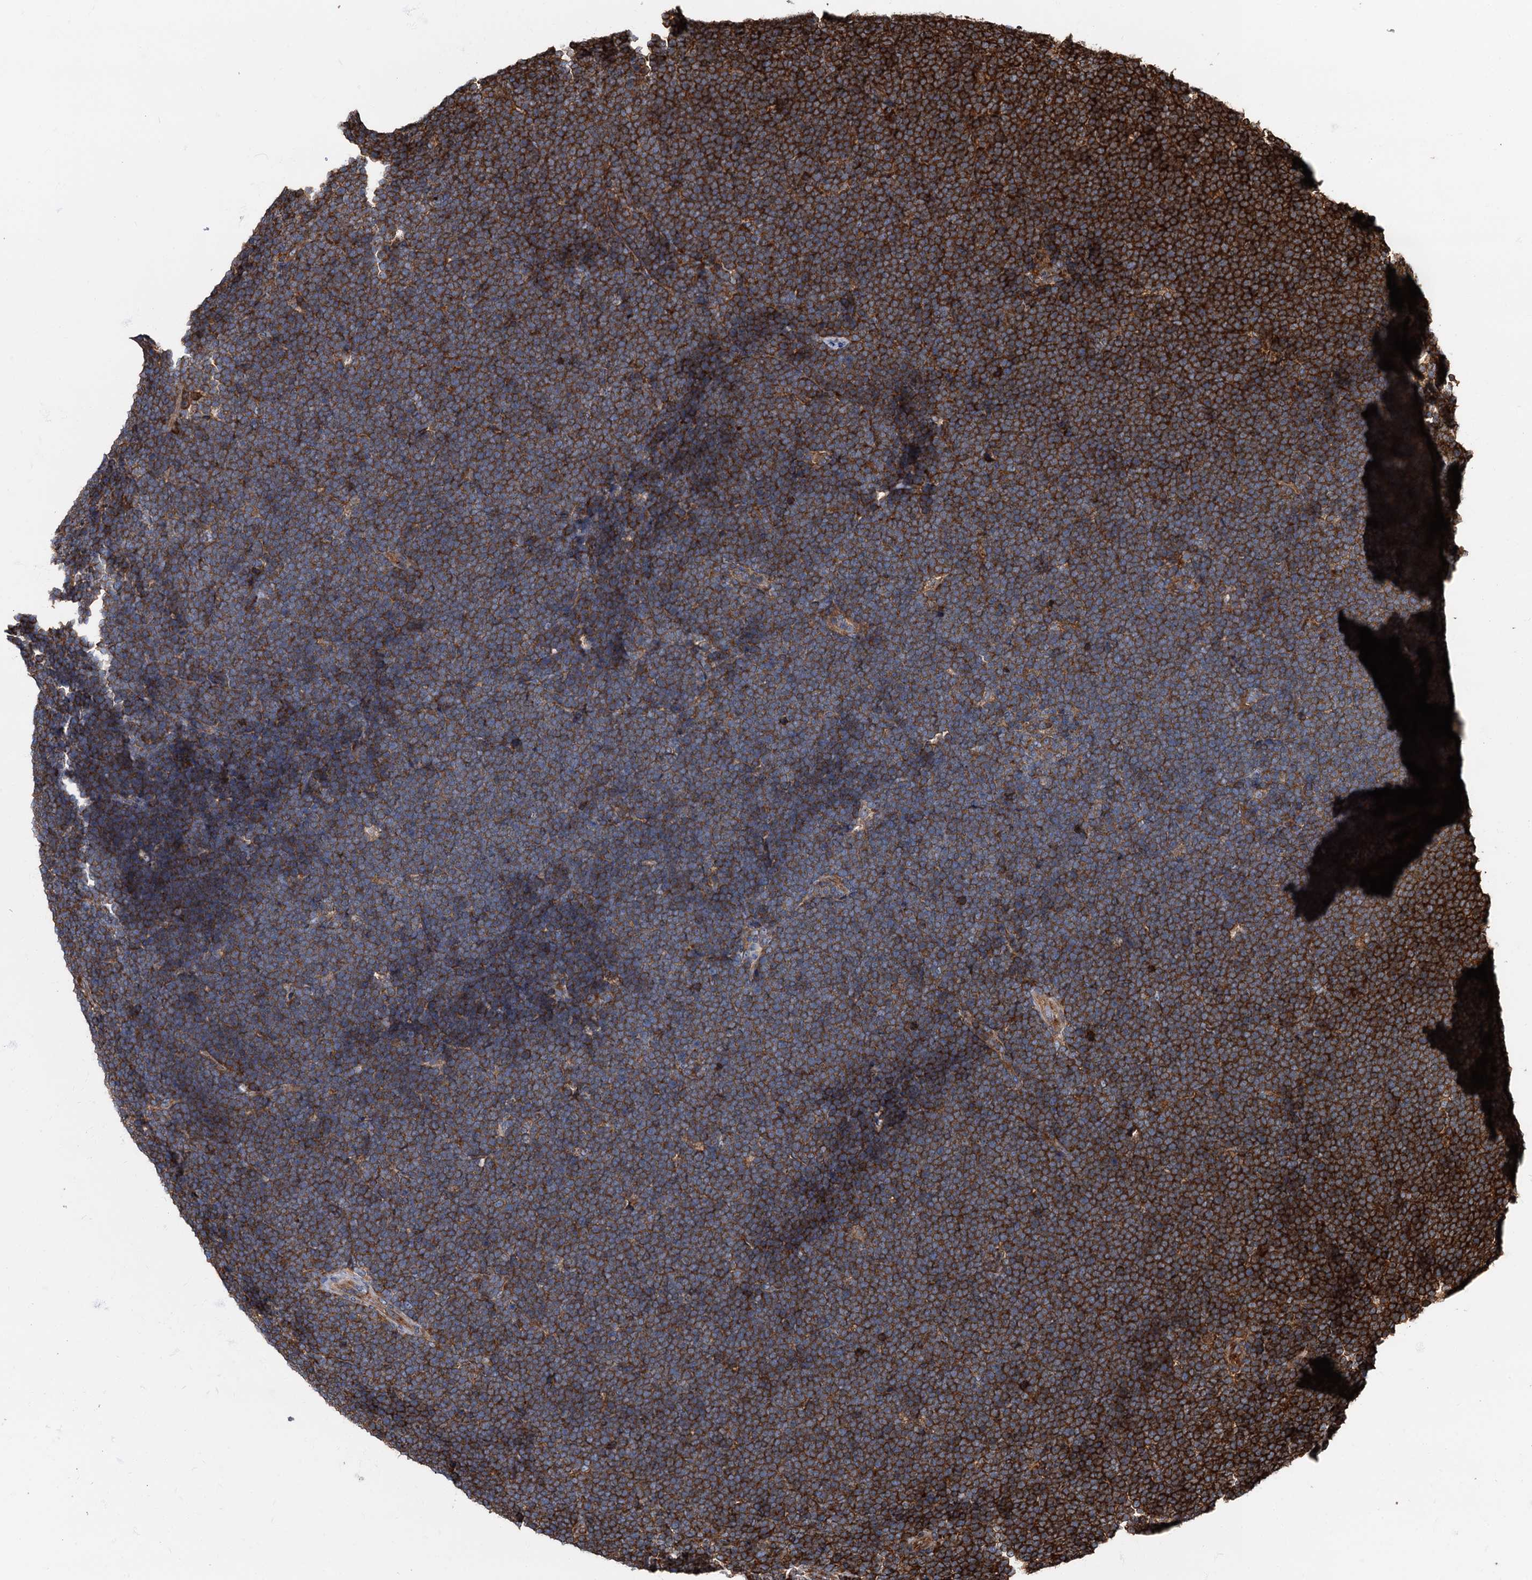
{"staining": {"intensity": "strong", "quantity": ">75%", "location": "cytoplasmic/membranous"}, "tissue": "lymphoma", "cell_type": "Tumor cells", "image_type": "cancer", "snomed": [{"axis": "morphology", "description": "Malignant lymphoma, non-Hodgkin's type, High grade"}, {"axis": "topography", "description": "Lymph node"}], "caption": "Approximately >75% of tumor cells in human lymphoma show strong cytoplasmic/membranous protein positivity as visualized by brown immunohistochemical staining.", "gene": "ATP2C1", "patient": {"sex": "male", "age": 13}}